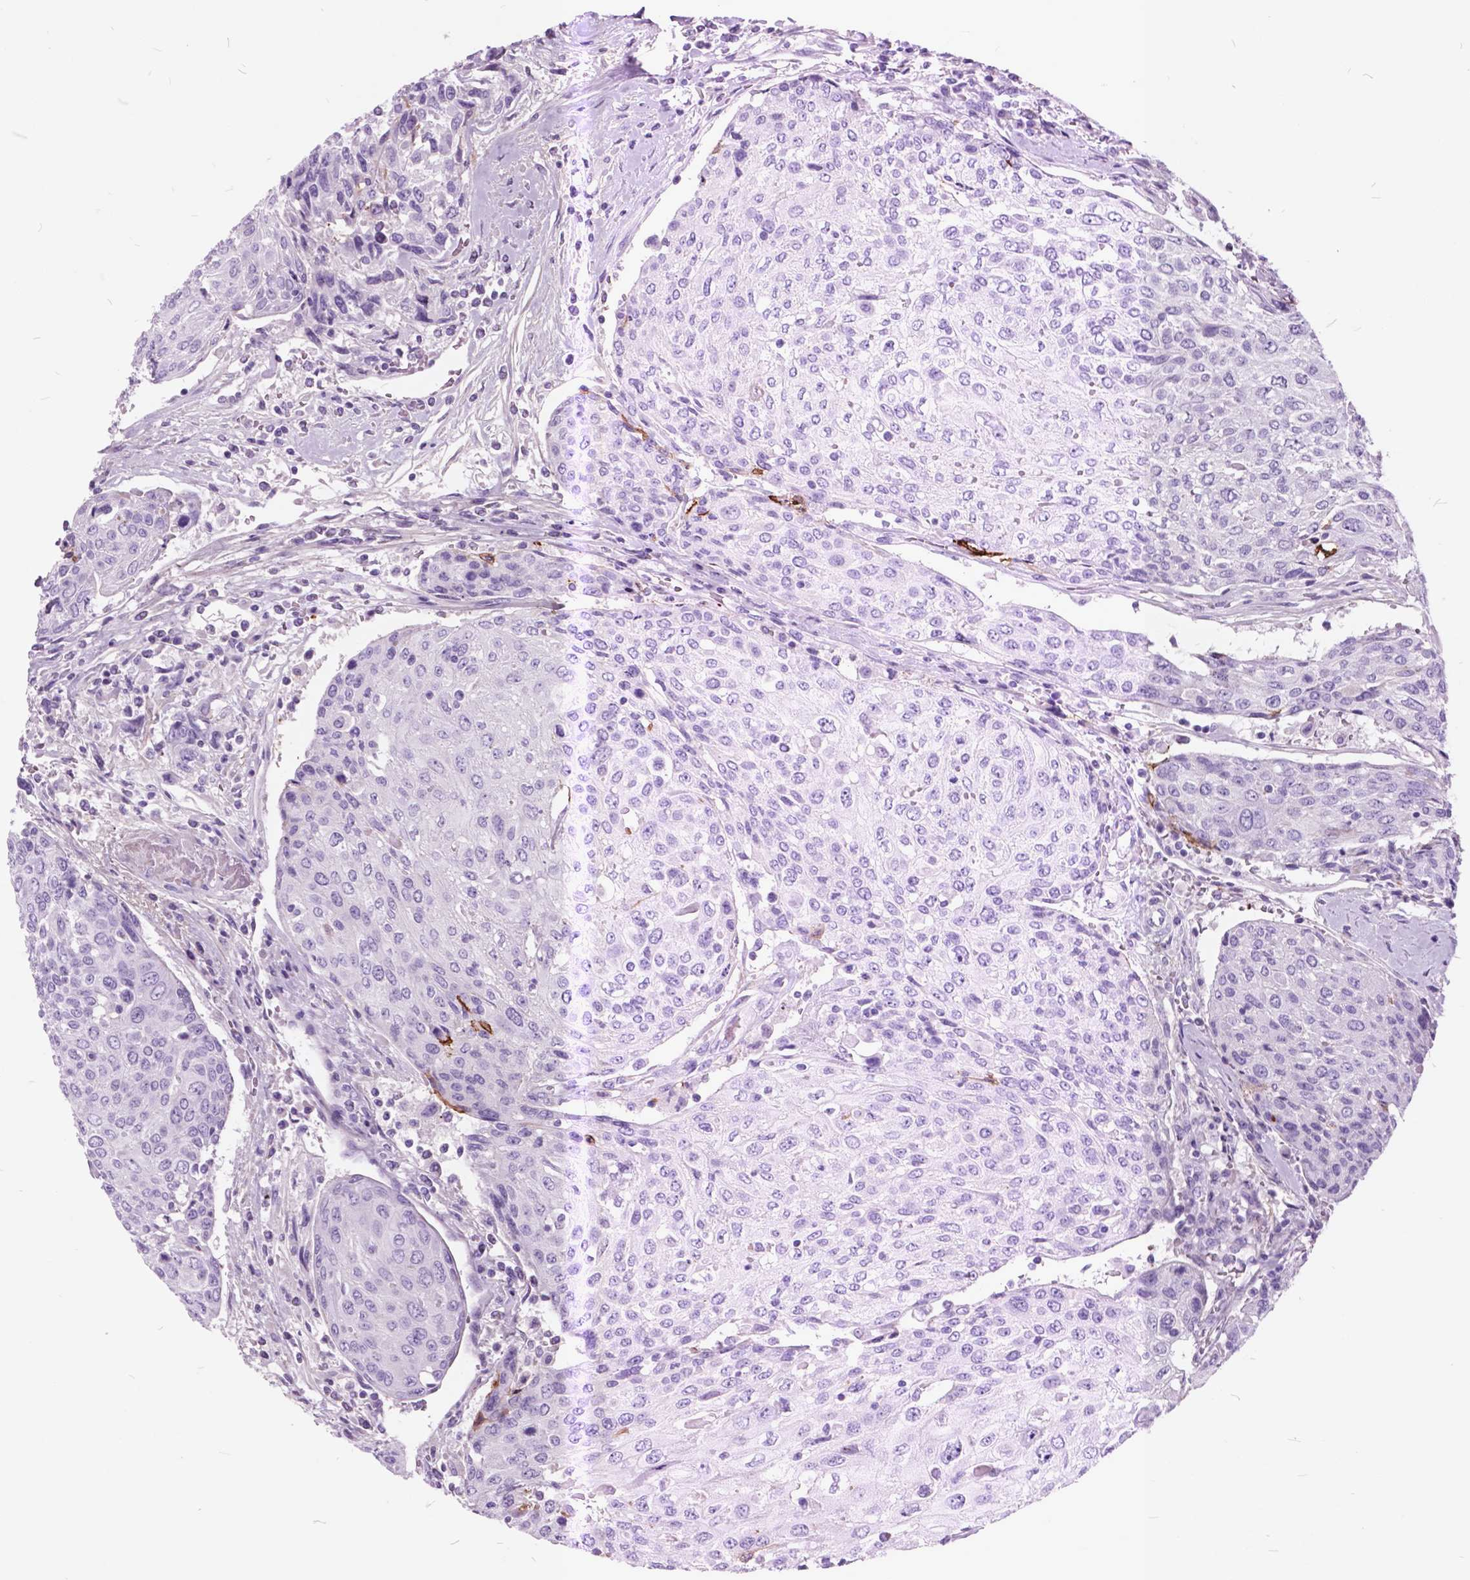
{"staining": {"intensity": "negative", "quantity": "none", "location": "none"}, "tissue": "urothelial cancer", "cell_type": "Tumor cells", "image_type": "cancer", "snomed": [{"axis": "morphology", "description": "Urothelial carcinoma, High grade"}, {"axis": "topography", "description": "Urinary bladder"}], "caption": "A high-resolution micrograph shows immunohistochemistry (IHC) staining of urothelial cancer, which shows no significant staining in tumor cells.", "gene": "GDF9", "patient": {"sex": "female", "age": 70}}